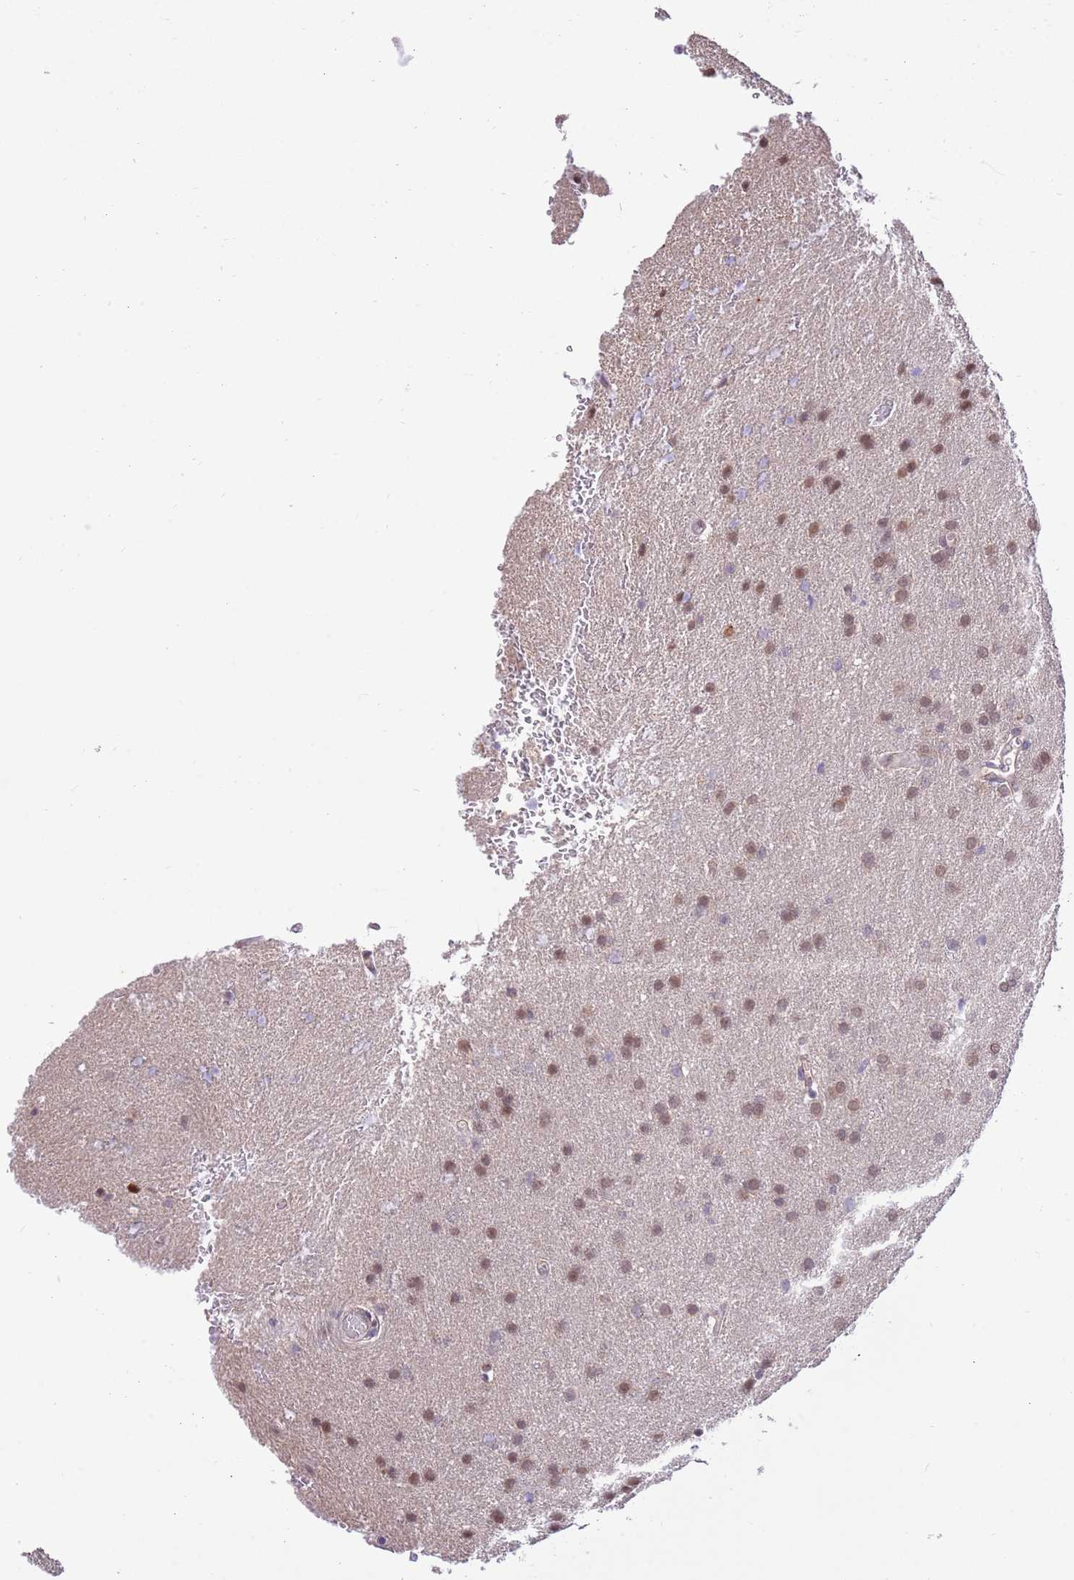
{"staining": {"intensity": "moderate", "quantity": ">75%", "location": "cytoplasmic/membranous,nuclear"}, "tissue": "glioma", "cell_type": "Tumor cells", "image_type": "cancer", "snomed": [{"axis": "morphology", "description": "Glioma, malignant, Low grade"}, {"axis": "topography", "description": "Brain"}], "caption": "Protein staining of malignant glioma (low-grade) tissue shows moderate cytoplasmic/membranous and nuclear positivity in about >75% of tumor cells. (DAB (3,3'-diaminobenzidine) = brown stain, brightfield microscopy at high magnification).", "gene": "NSFL1C", "patient": {"sex": "female", "age": 32}}